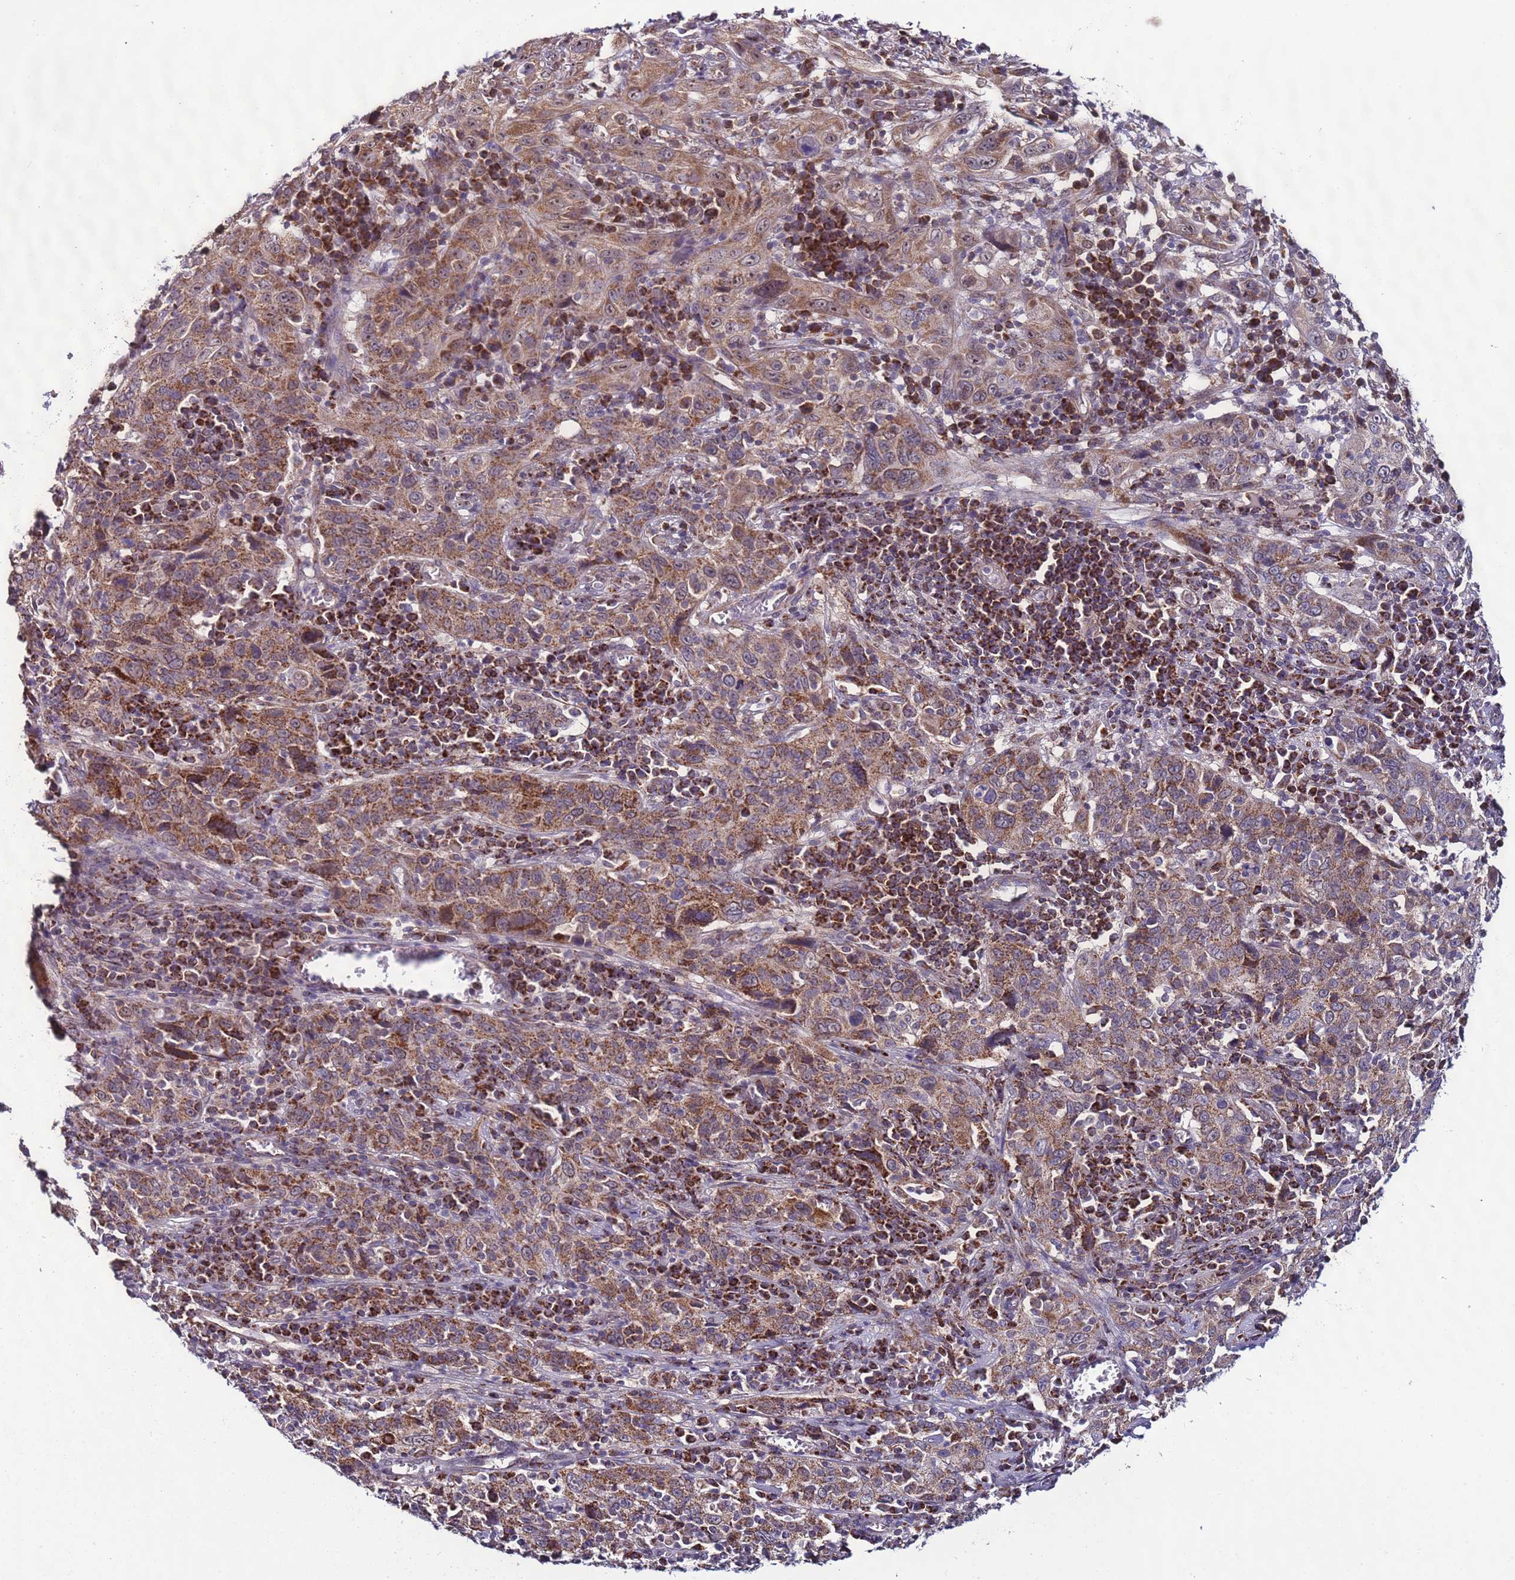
{"staining": {"intensity": "moderate", "quantity": ">75%", "location": "cytoplasmic/membranous"}, "tissue": "cervical cancer", "cell_type": "Tumor cells", "image_type": "cancer", "snomed": [{"axis": "morphology", "description": "Squamous cell carcinoma, NOS"}, {"axis": "topography", "description": "Cervix"}], "caption": "Squamous cell carcinoma (cervical) was stained to show a protein in brown. There is medium levels of moderate cytoplasmic/membranous staining in about >75% of tumor cells.", "gene": "UEVLD", "patient": {"sex": "female", "age": 46}}